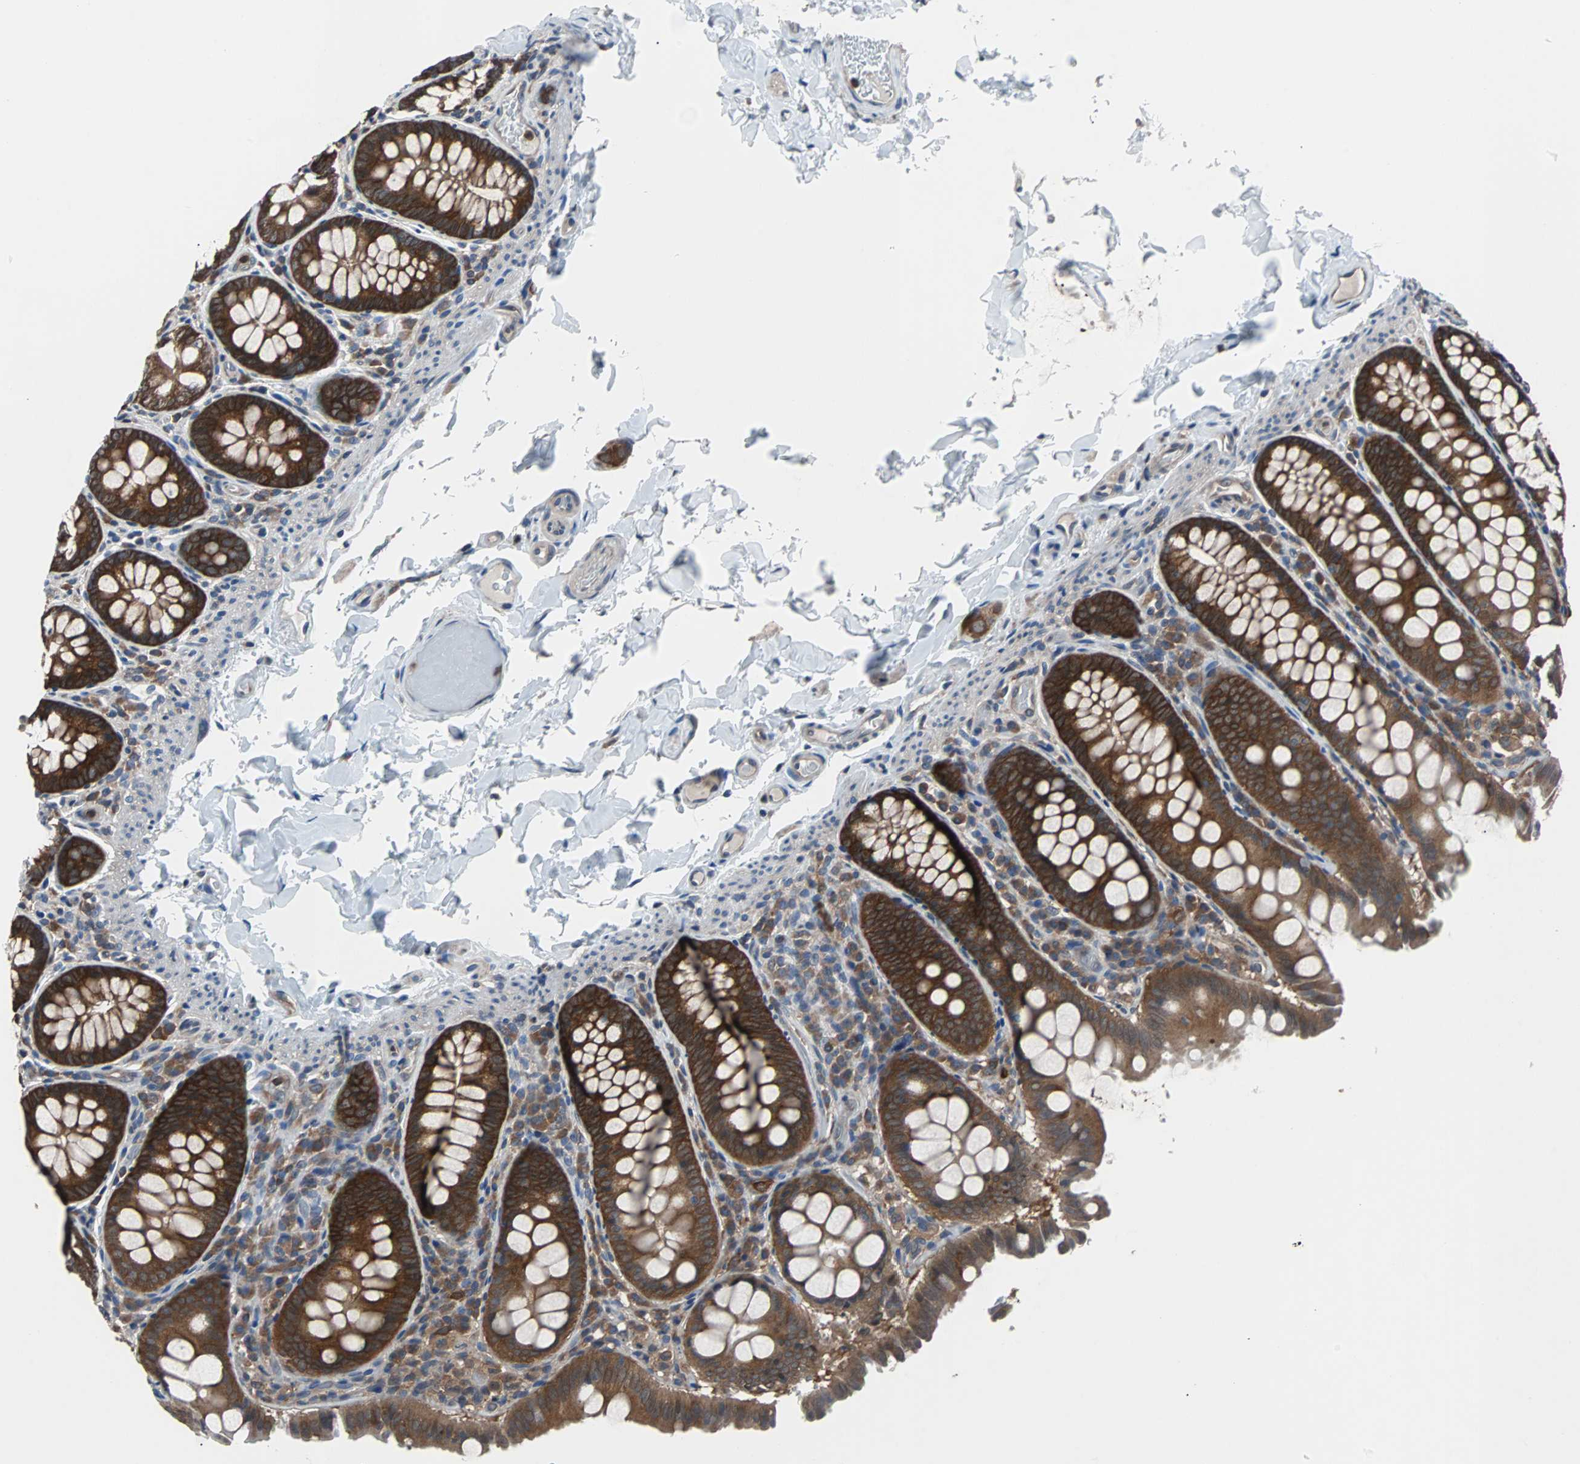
{"staining": {"intensity": "negative", "quantity": "none", "location": "none"}, "tissue": "colon", "cell_type": "Endothelial cells", "image_type": "normal", "snomed": [{"axis": "morphology", "description": "Normal tissue, NOS"}, {"axis": "topography", "description": "Colon"}], "caption": "High power microscopy photomicrograph of an immunohistochemistry micrograph of benign colon, revealing no significant expression in endothelial cells.", "gene": "PAK1", "patient": {"sex": "female", "age": 61}}